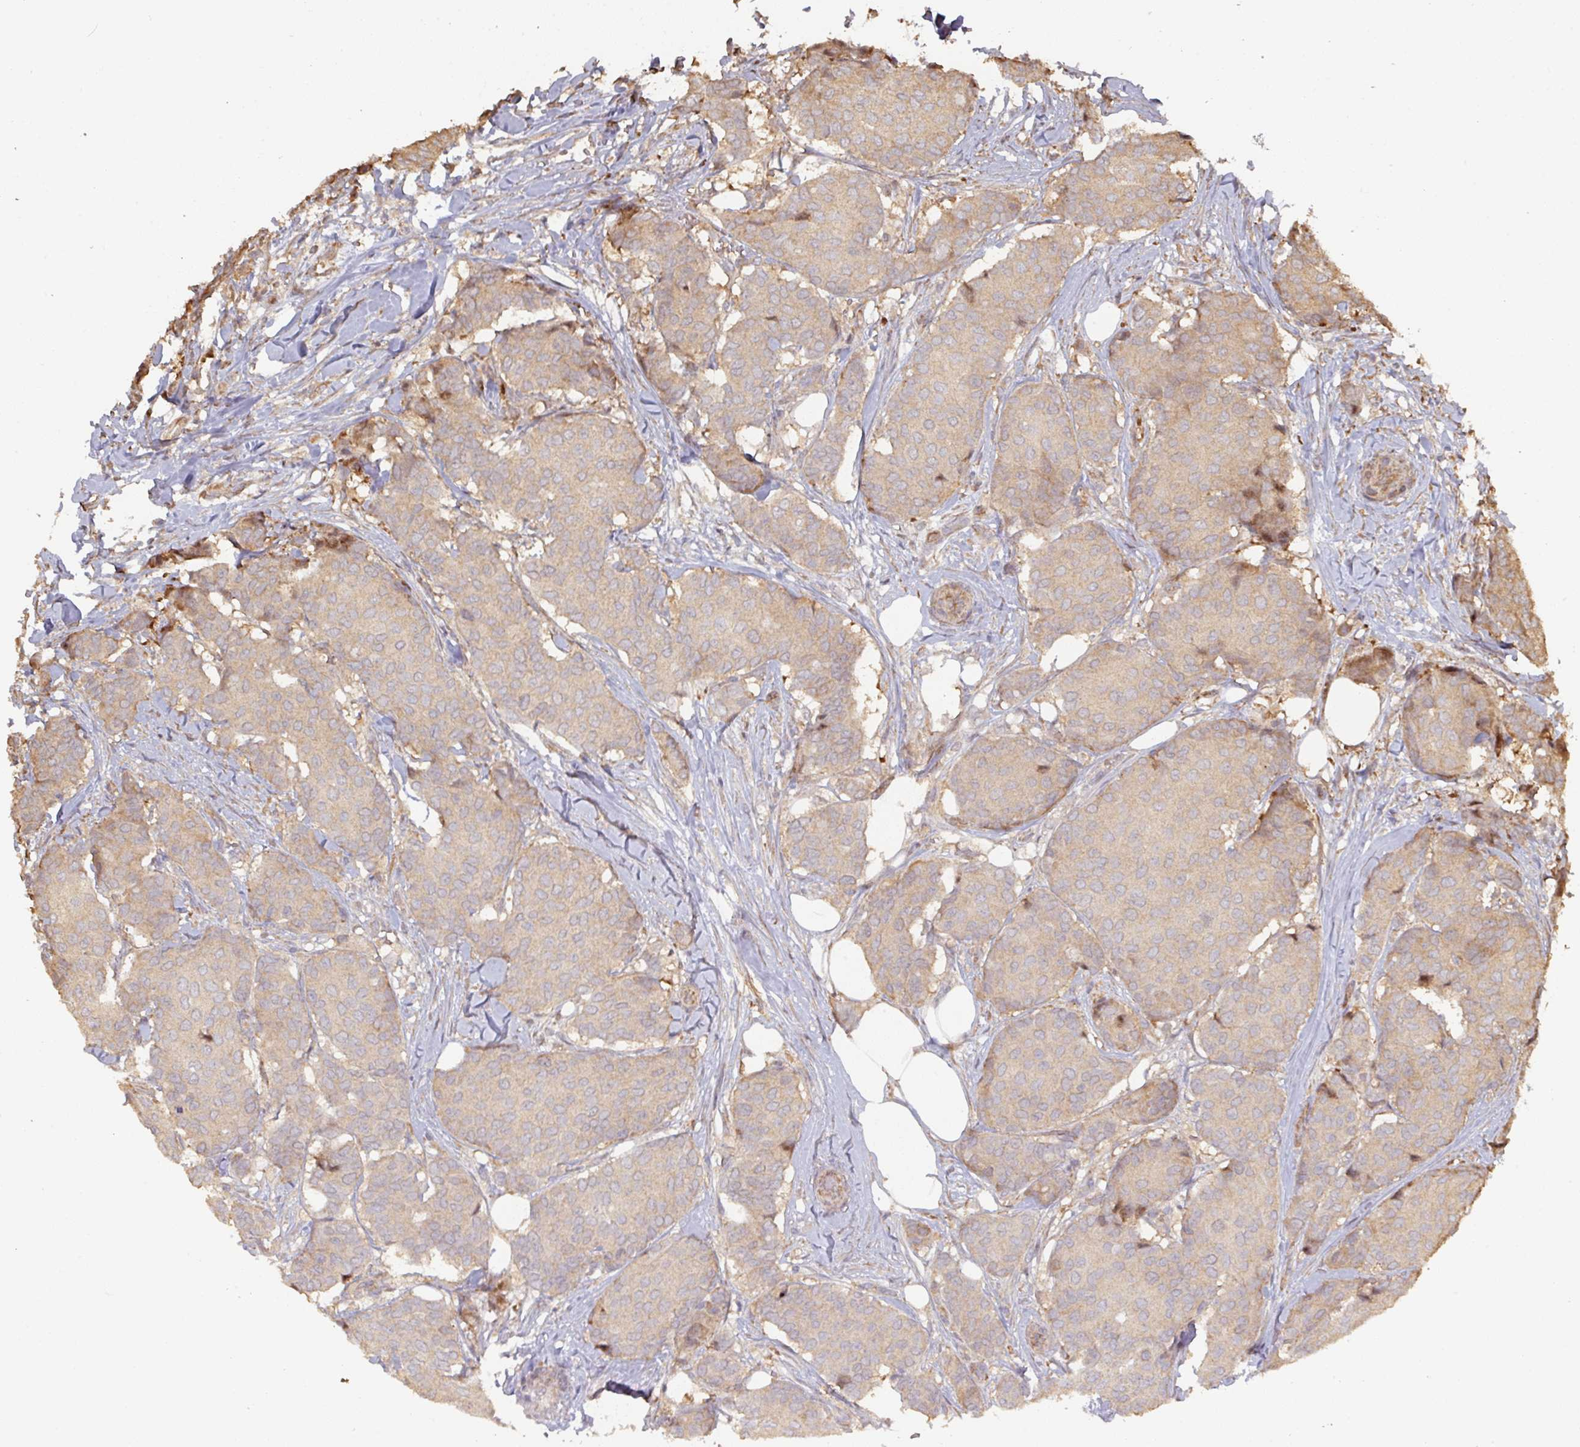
{"staining": {"intensity": "weak", "quantity": ">75%", "location": "cytoplasmic/membranous"}, "tissue": "breast cancer", "cell_type": "Tumor cells", "image_type": "cancer", "snomed": [{"axis": "morphology", "description": "Duct carcinoma"}, {"axis": "topography", "description": "Breast"}], "caption": "Immunohistochemistry (IHC) histopathology image of human invasive ductal carcinoma (breast) stained for a protein (brown), which demonstrates low levels of weak cytoplasmic/membranous staining in approximately >75% of tumor cells.", "gene": "CA7", "patient": {"sex": "female", "age": 75}}